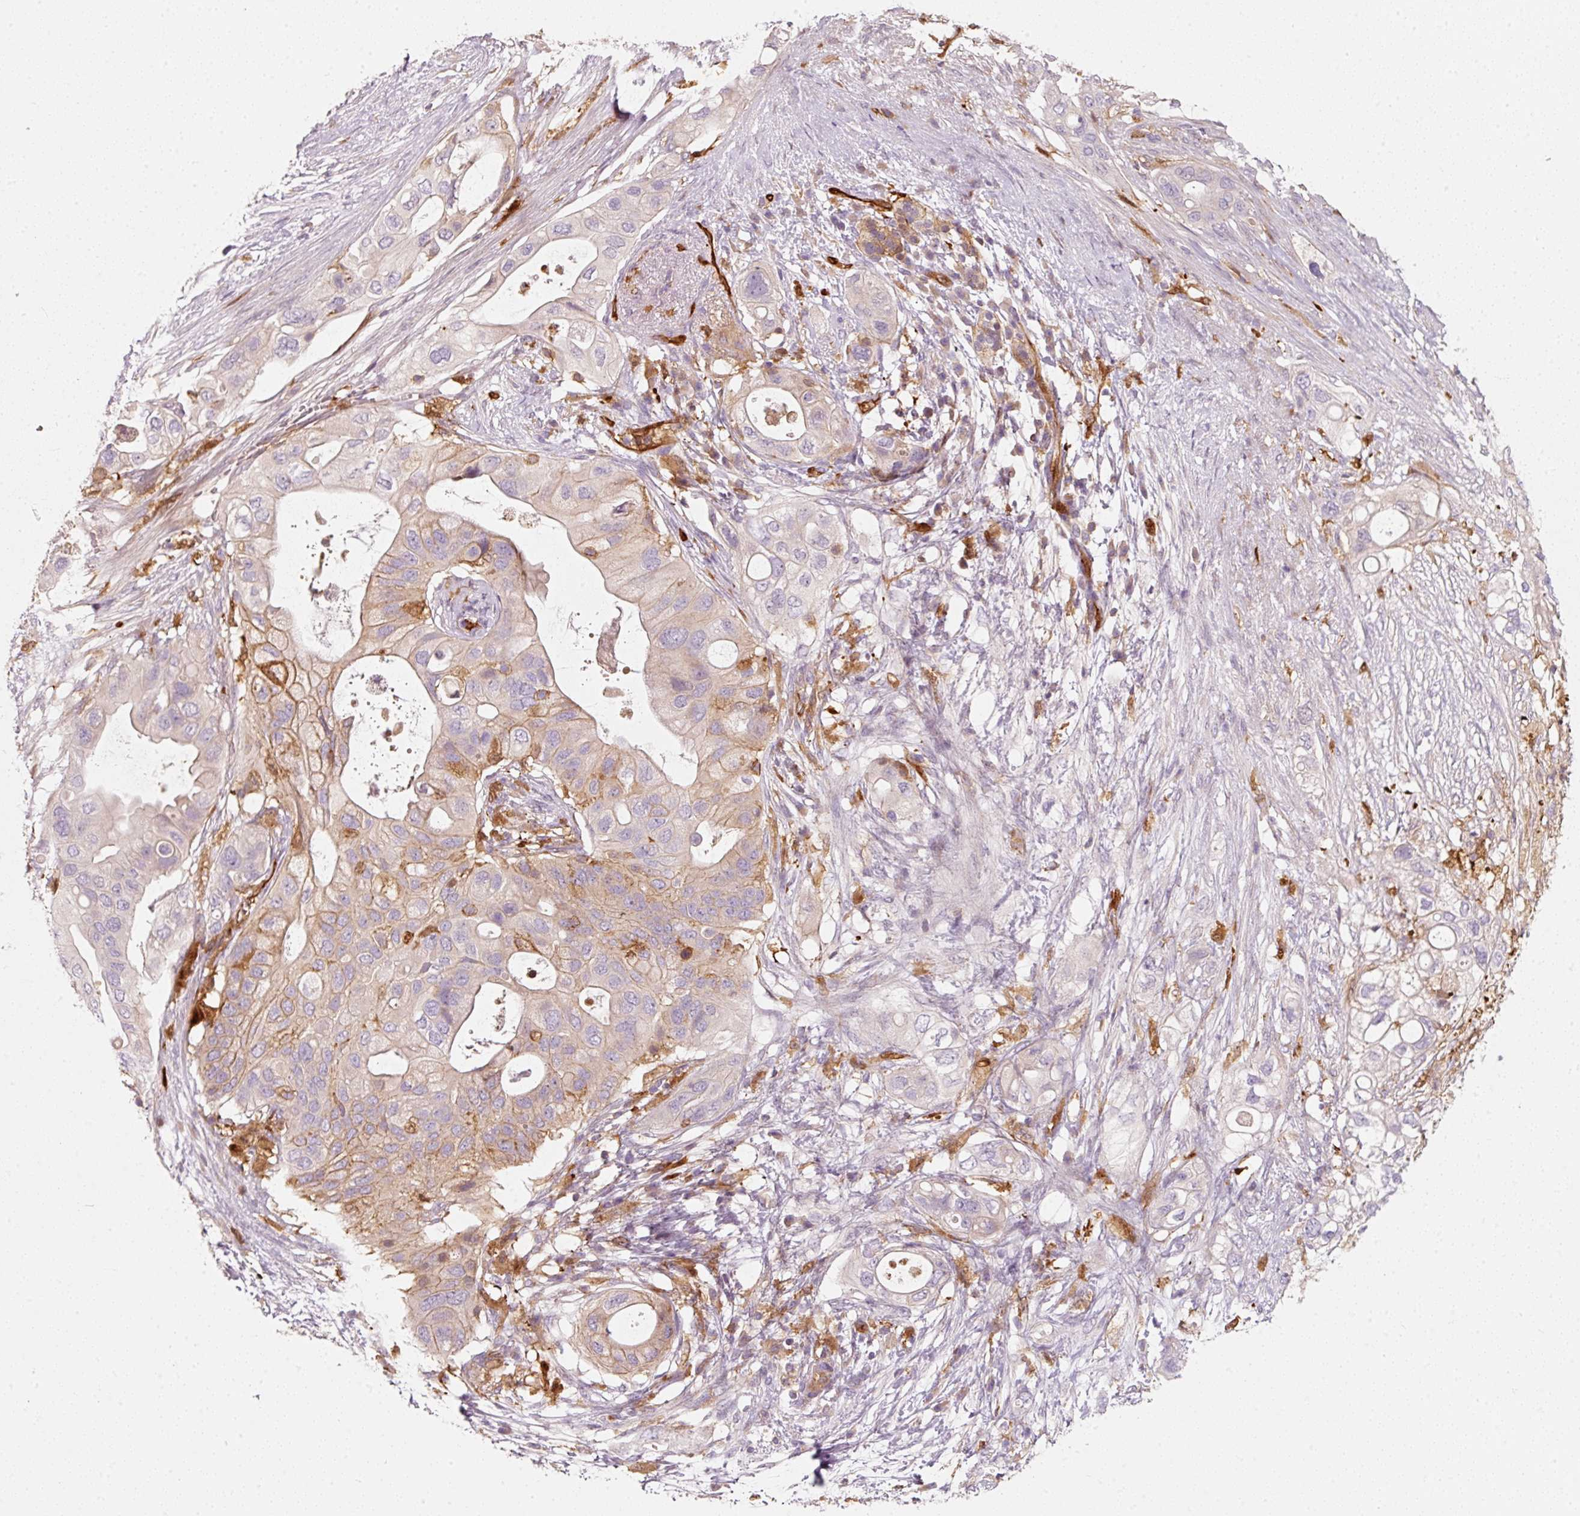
{"staining": {"intensity": "moderate", "quantity": "<25%", "location": "cytoplasmic/membranous"}, "tissue": "pancreatic cancer", "cell_type": "Tumor cells", "image_type": "cancer", "snomed": [{"axis": "morphology", "description": "Adenocarcinoma, NOS"}, {"axis": "topography", "description": "Pancreas"}], "caption": "IHC of human pancreatic cancer displays low levels of moderate cytoplasmic/membranous positivity in about <25% of tumor cells.", "gene": "IQGAP2", "patient": {"sex": "female", "age": 72}}